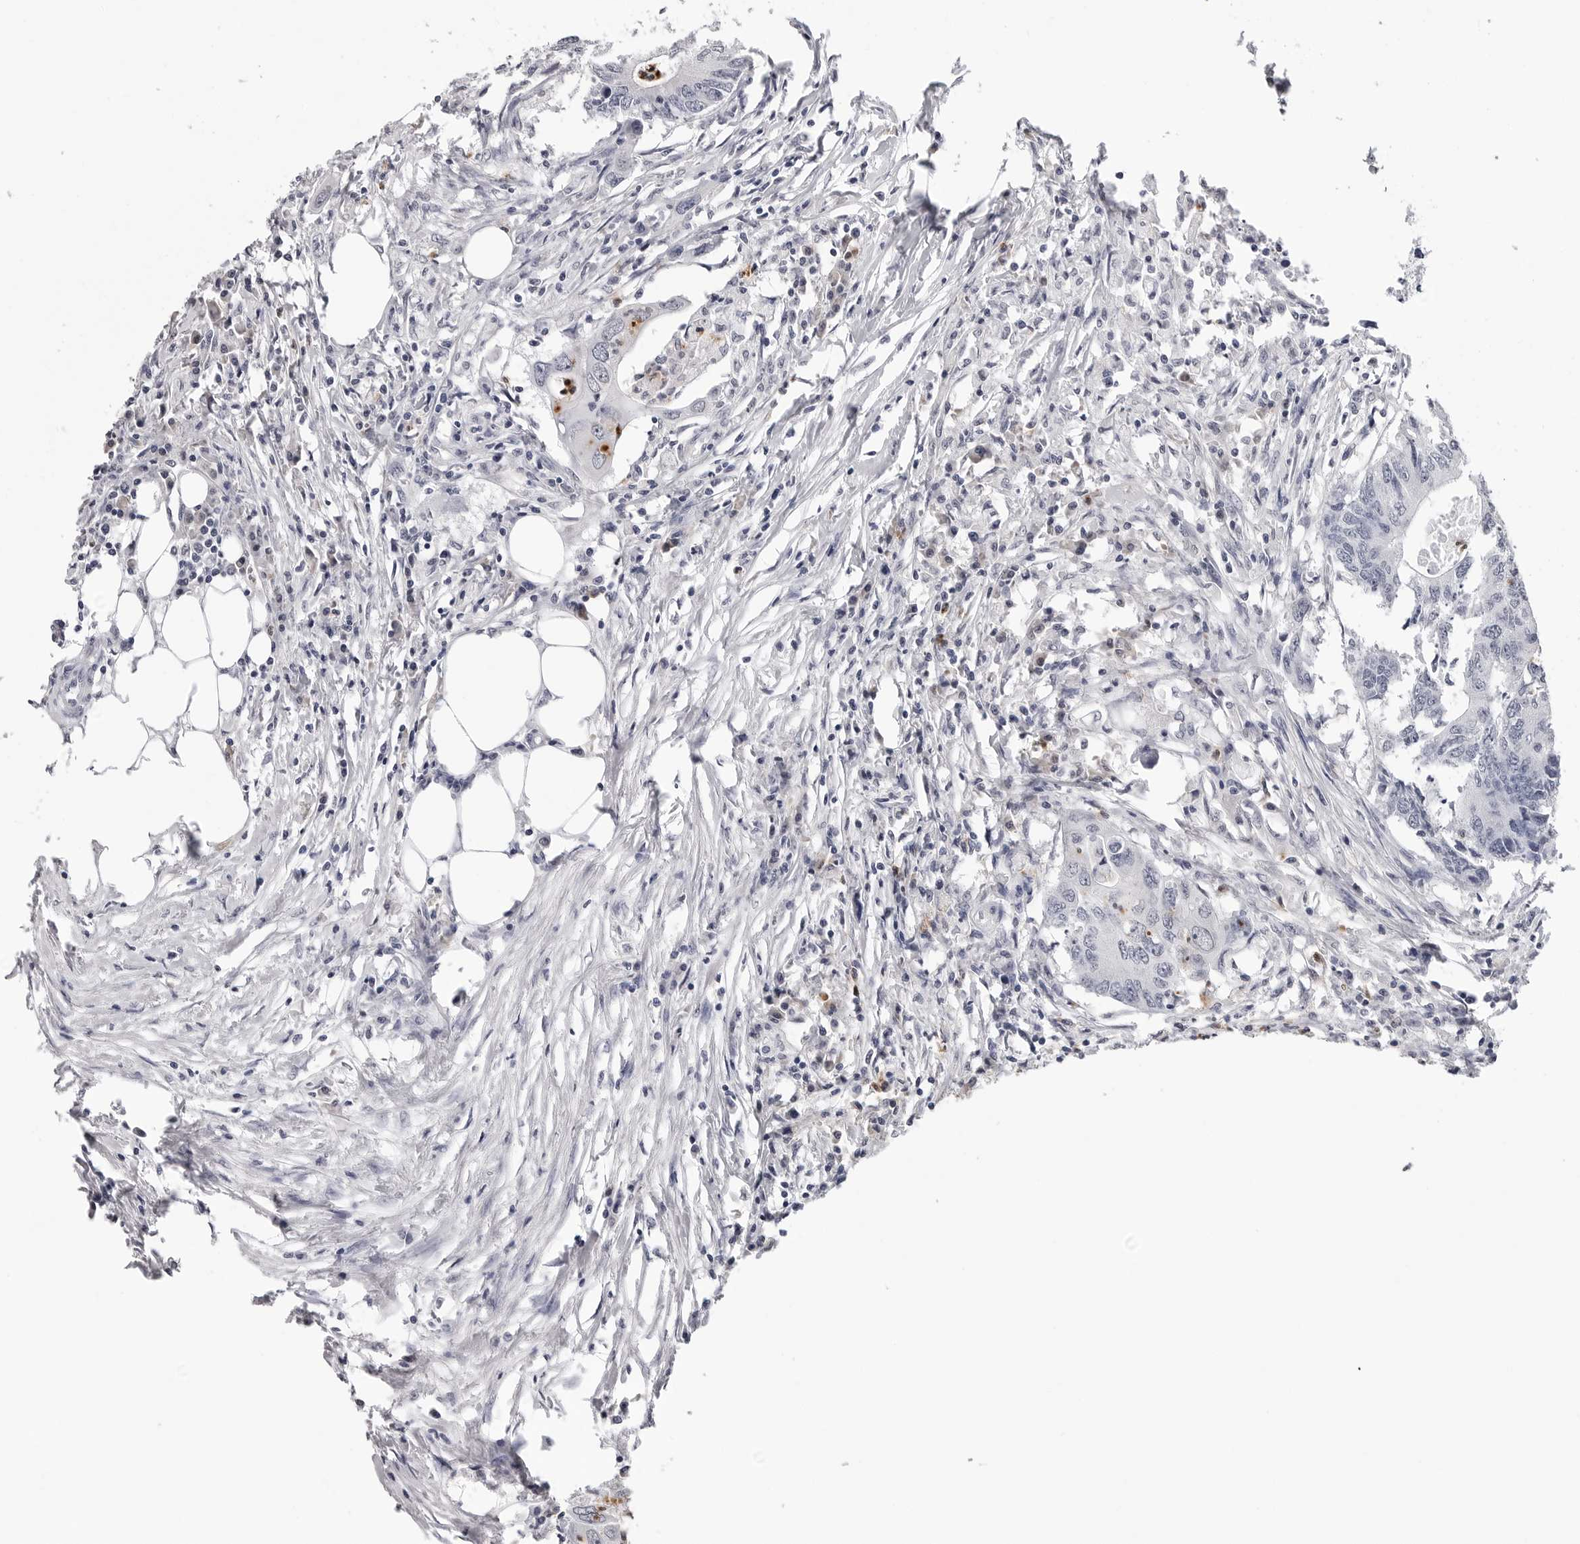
{"staining": {"intensity": "negative", "quantity": "none", "location": "none"}, "tissue": "colorectal cancer", "cell_type": "Tumor cells", "image_type": "cancer", "snomed": [{"axis": "morphology", "description": "Adenocarcinoma, NOS"}, {"axis": "topography", "description": "Colon"}], "caption": "Human colorectal cancer (adenocarcinoma) stained for a protein using immunohistochemistry displays no positivity in tumor cells.", "gene": "TRMT13", "patient": {"sex": "male", "age": 71}}